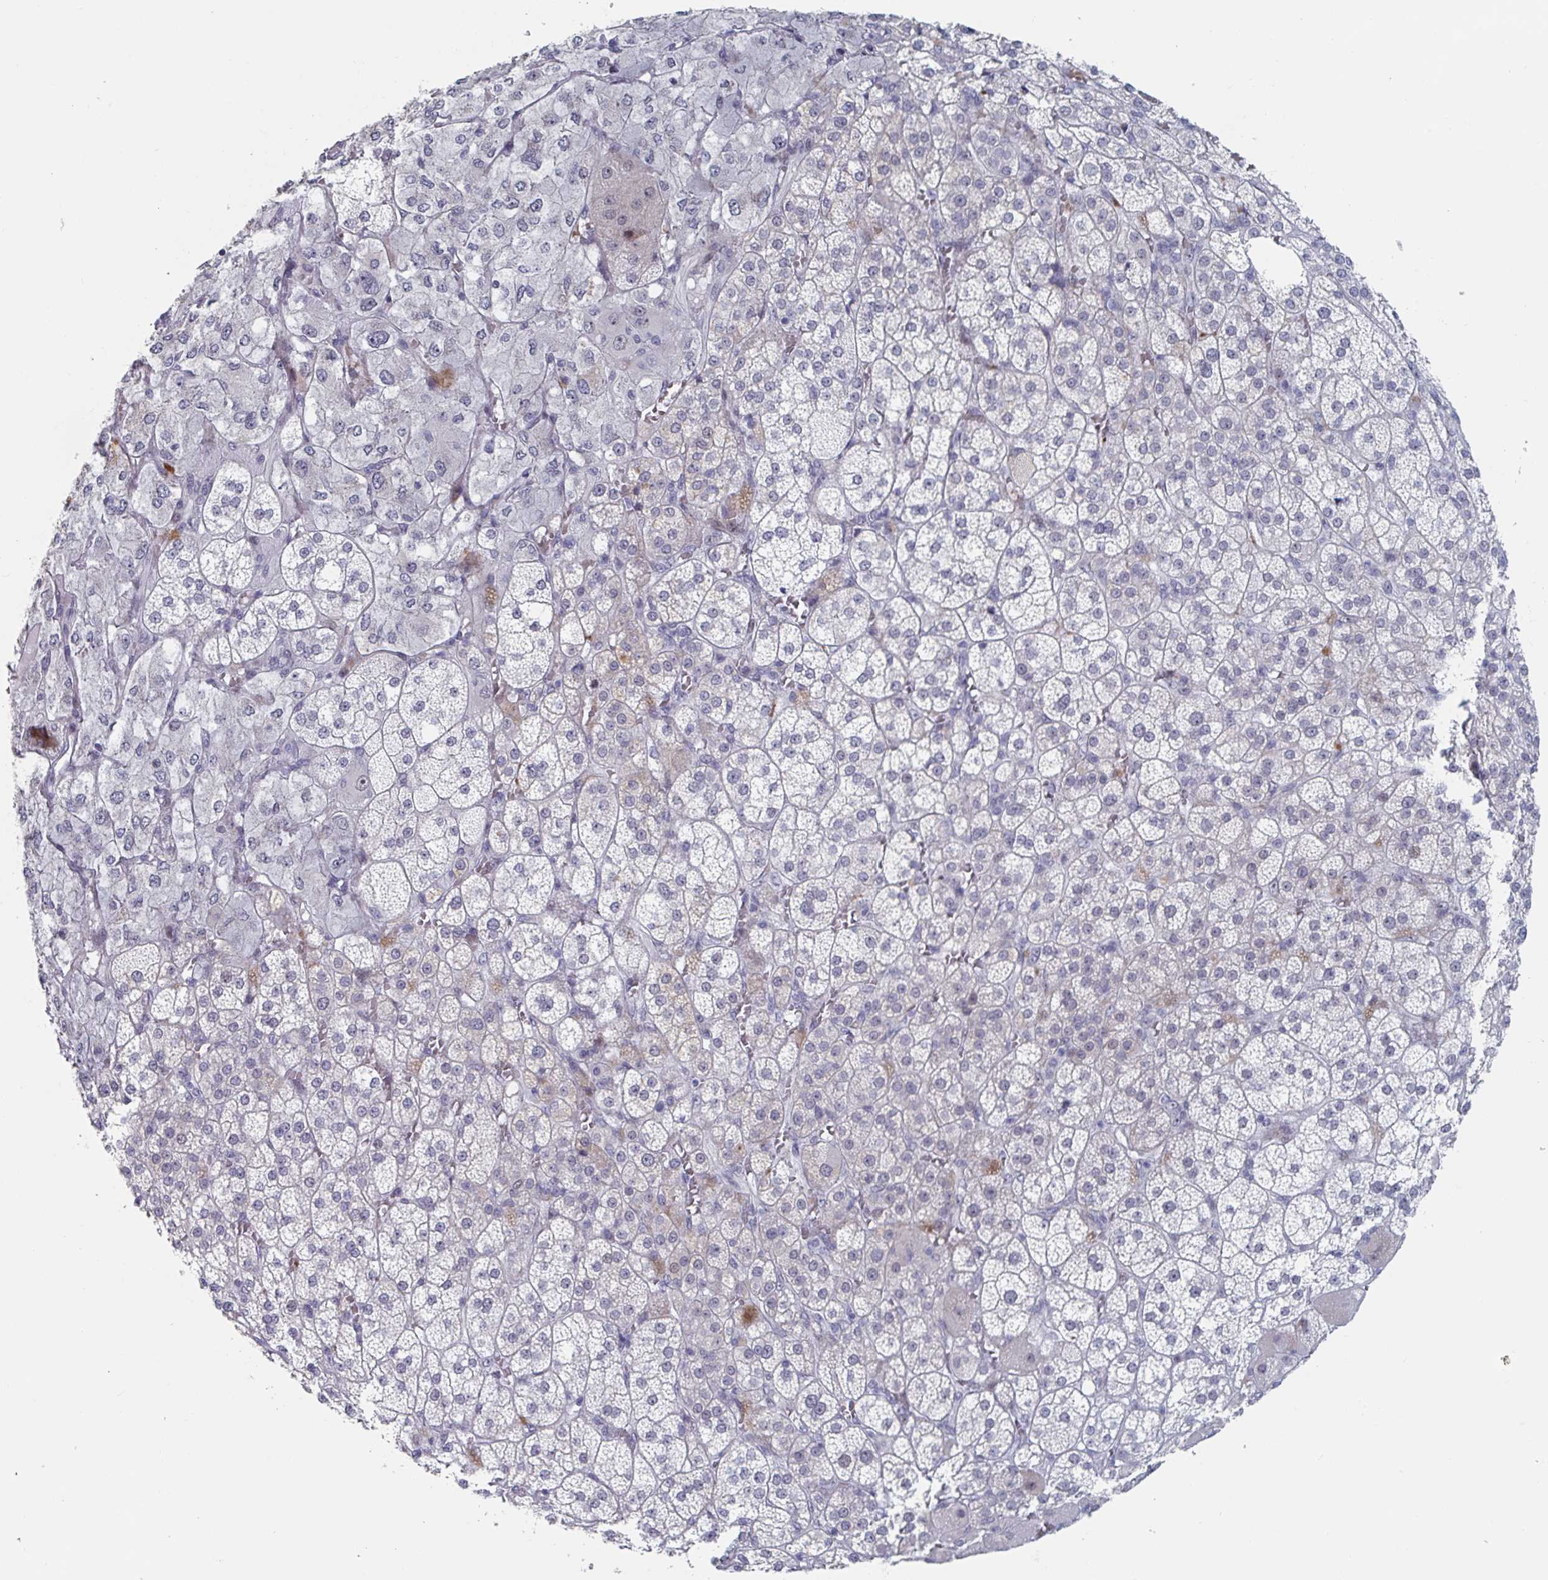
{"staining": {"intensity": "moderate", "quantity": "<25%", "location": "cytoplasmic/membranous,nuclear"}, "tissue": "adrenal gland", "cell_type": "Glandular cells", "image_type": "normal", "snomed": [{"axis": "morphology", "description": "Normal tissue, NOS"}, {"axis": "topography", "description": "Adrenal gland"}], "caption": "Immunohistochemistry (IHC) (DAB) staining of unremarkable adrenal gland displays moderate cytoplasmic/membranous,nuclear protein positivity in about <25% of glandular cells.", "gene": "NR1H2", "patient": {"sex": "female", "age": 60}}